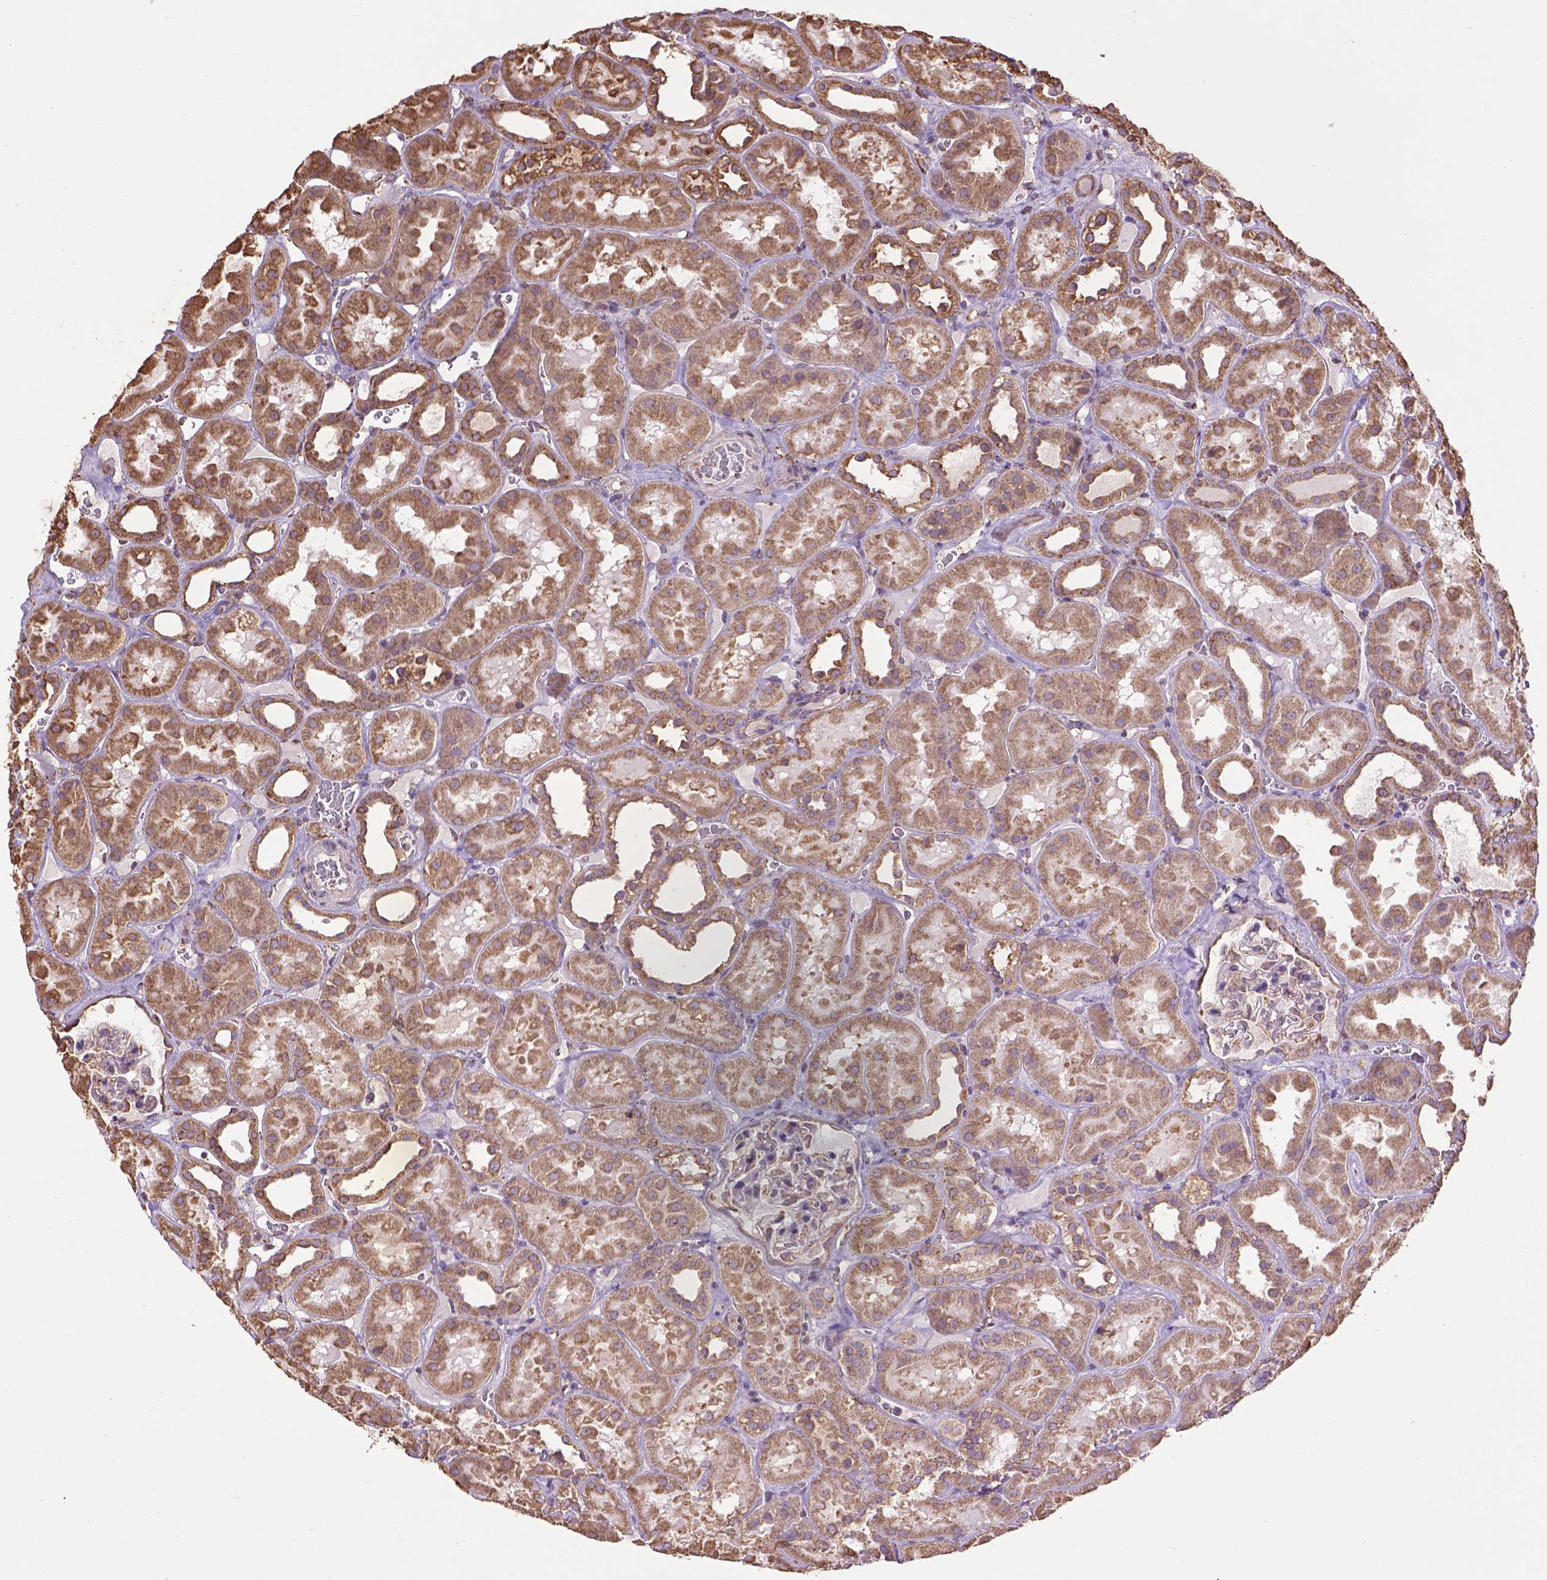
{"staining": {"intensity": "weak", "quantity": "25%-75%", "location": "cytoplasmic/membranous"}, "tissue": "kidney", "cell_type": "Cells in glomeruli", "image_type": "normal", "snomed": [{"axis": "morphology", "description": "Normal tissue, NOS"}, {"axis": "topography", "description": "Kidney"}], "caption": "A micrograph of human kidney stained for a protein reveals weak cytoplasmic/membranous brown staining in cells in glomeruli. The protein of interest is shown in brown color, while the nuclei are stained blue.", "gene": "PPP2R5E", "patient": {"sex": "female", "age": 41}}